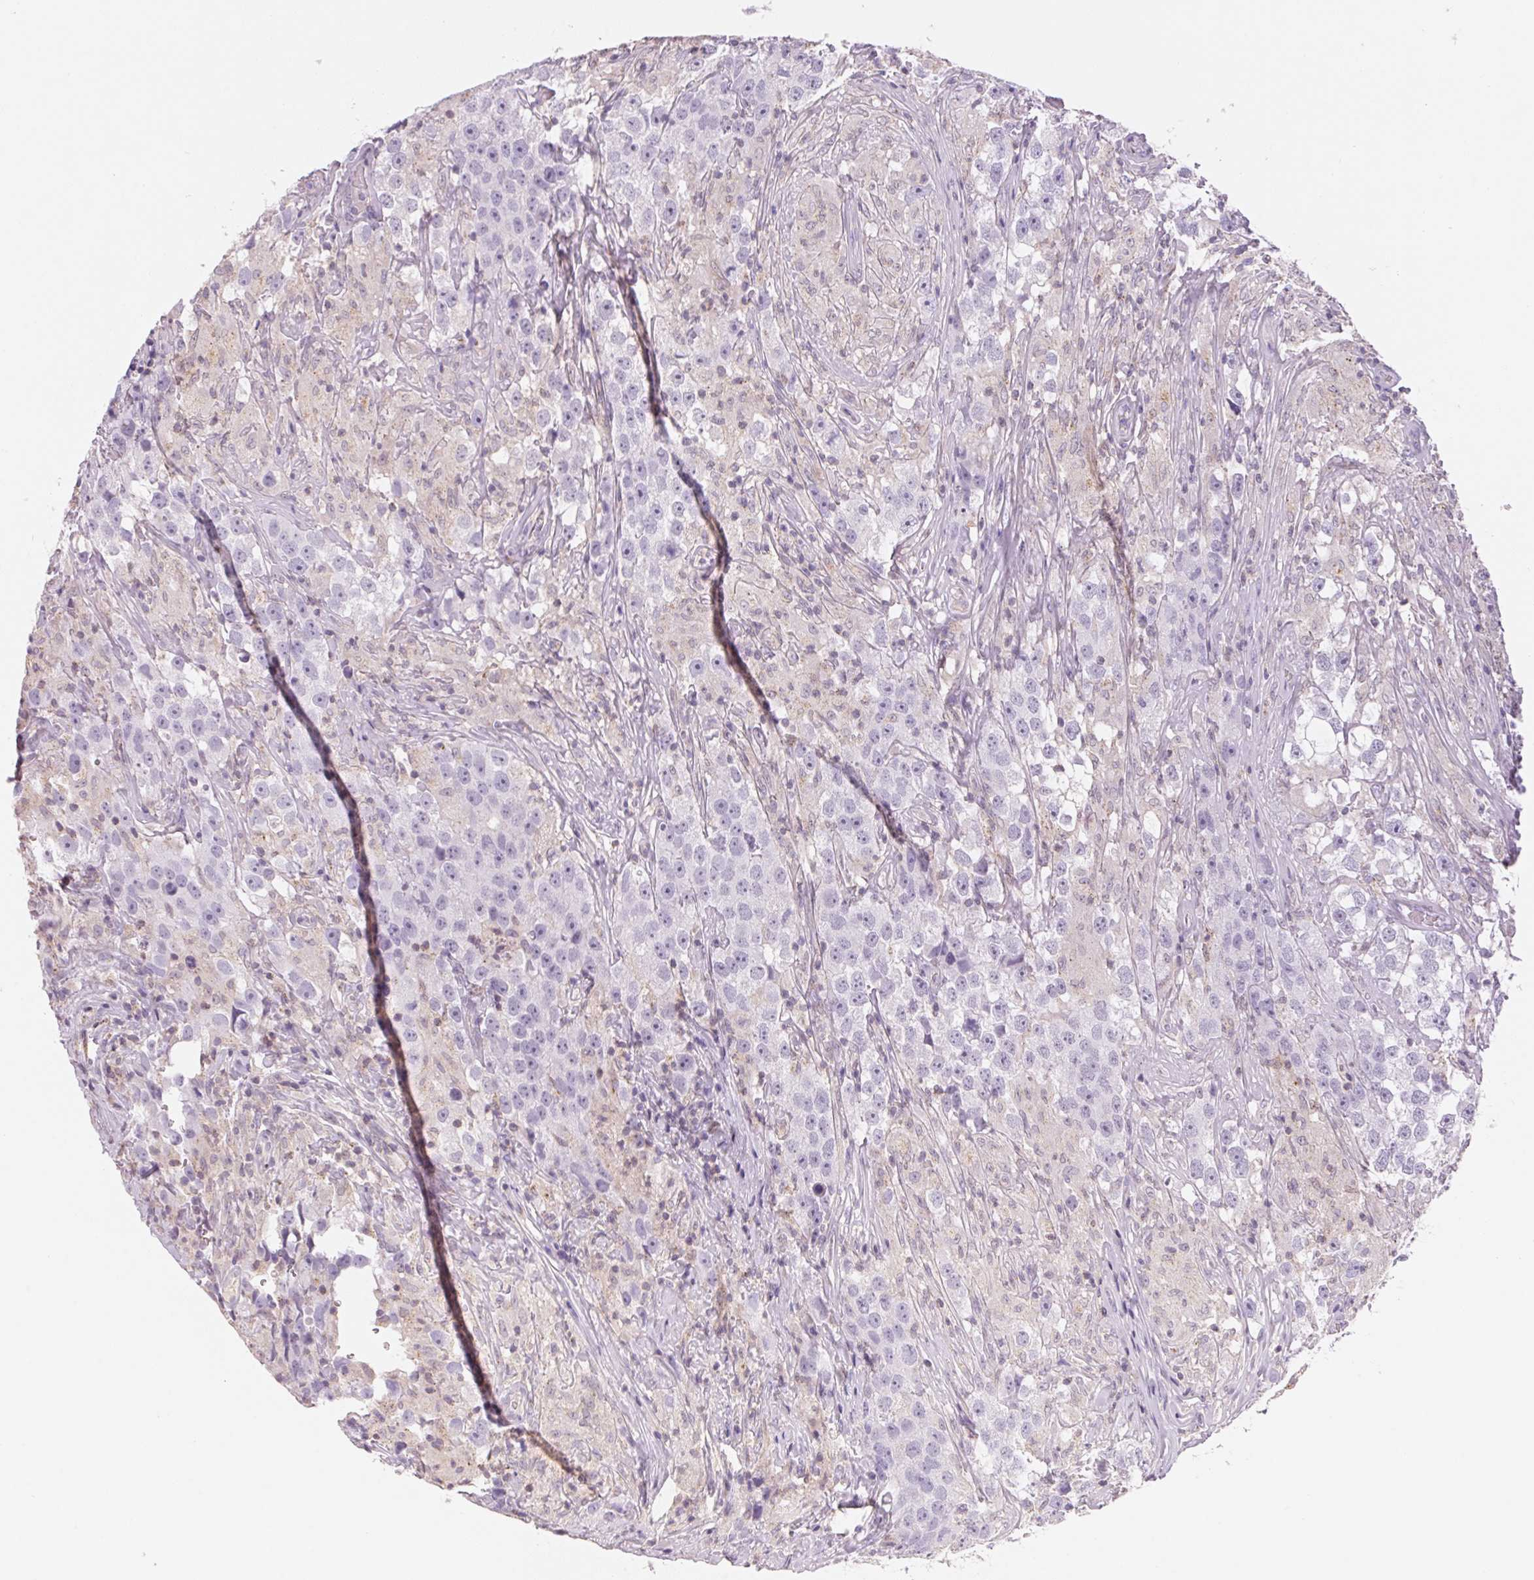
{"staining": {"intensity": "negative", "quantity": "none", "location": "none"}, "tissue": "testis cancer", "cell_type": "Tumor cells", "image_type": "cancer", "snomed": [{"axis": "morphology", "description": "Seminoma, NOS"}, {"axis": "topography", "description": "Testis"}], "caption": "Seminoma (testis) stained for a protein using immunohistochemistry reveals no expression tumor cells.", "gene": "HOXB13", "patient": {"sex": "male", "age": 46}}